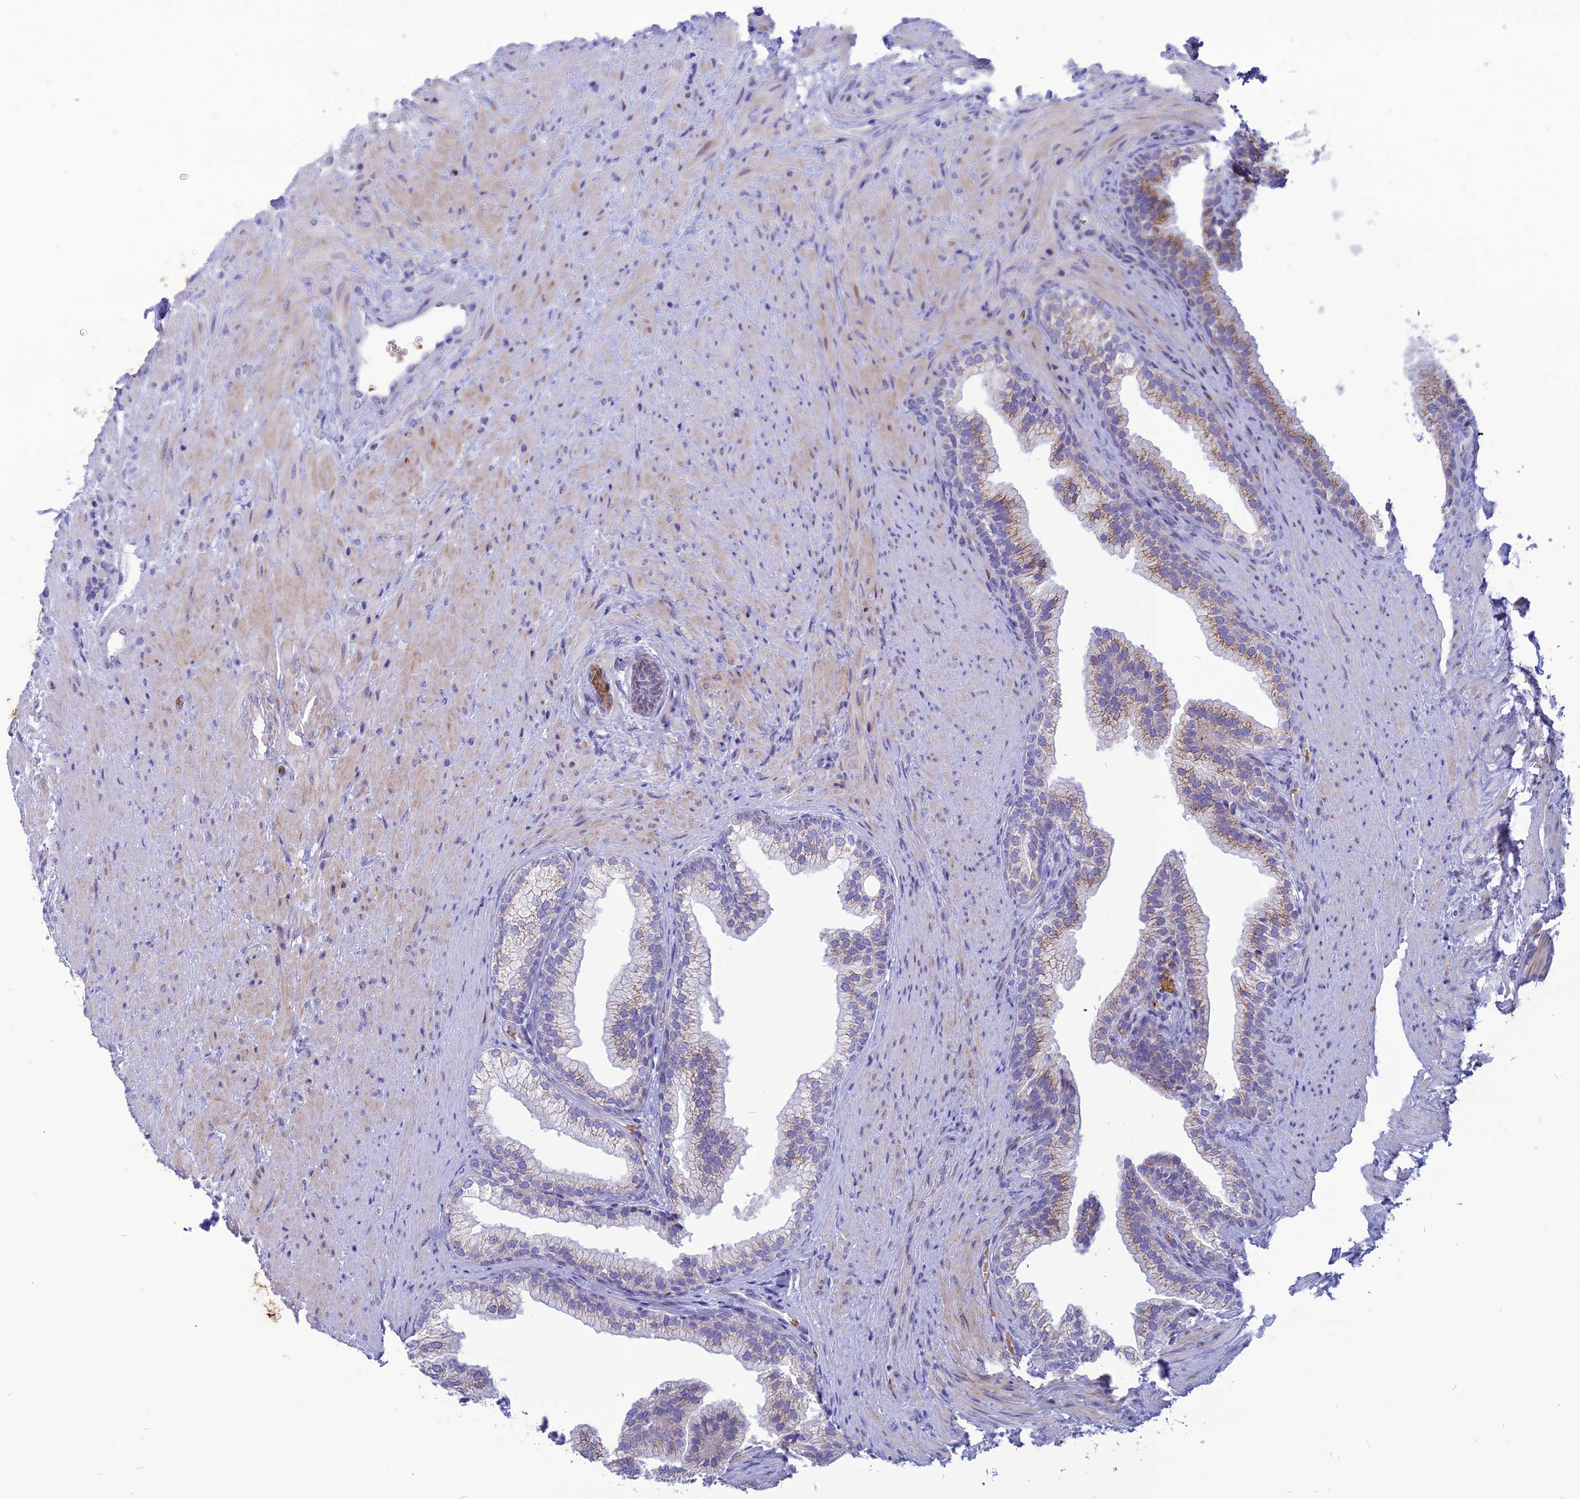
{"staining": {"intensity": "weak", "quantity": "25%-75%", "location": "cytoplasmic/membranous"}, "tissue": "prostate", "cell_type": "Glandular cells", "image_type": "normal", "snomed": [{"axis": "morphology", "description": "Normal tissue, NOS"}, {"axis": "topography", "description": "Prostate"}], "caption": "High-magnification brightfield microscopy of unremarkable prostate stained with DAB (3,3'-diaminobenzidine) (brown) and counterstained with hematoxylin (blue). glandular cells exhibit weak cytoplasmic/membranous expression is seen in approximately25%-75% of cells. (brown staining indicates protein expression, while blue staining denotes nuclei).", "gene": "HHAT", "patient": {"sex": "male", "age": 76}}